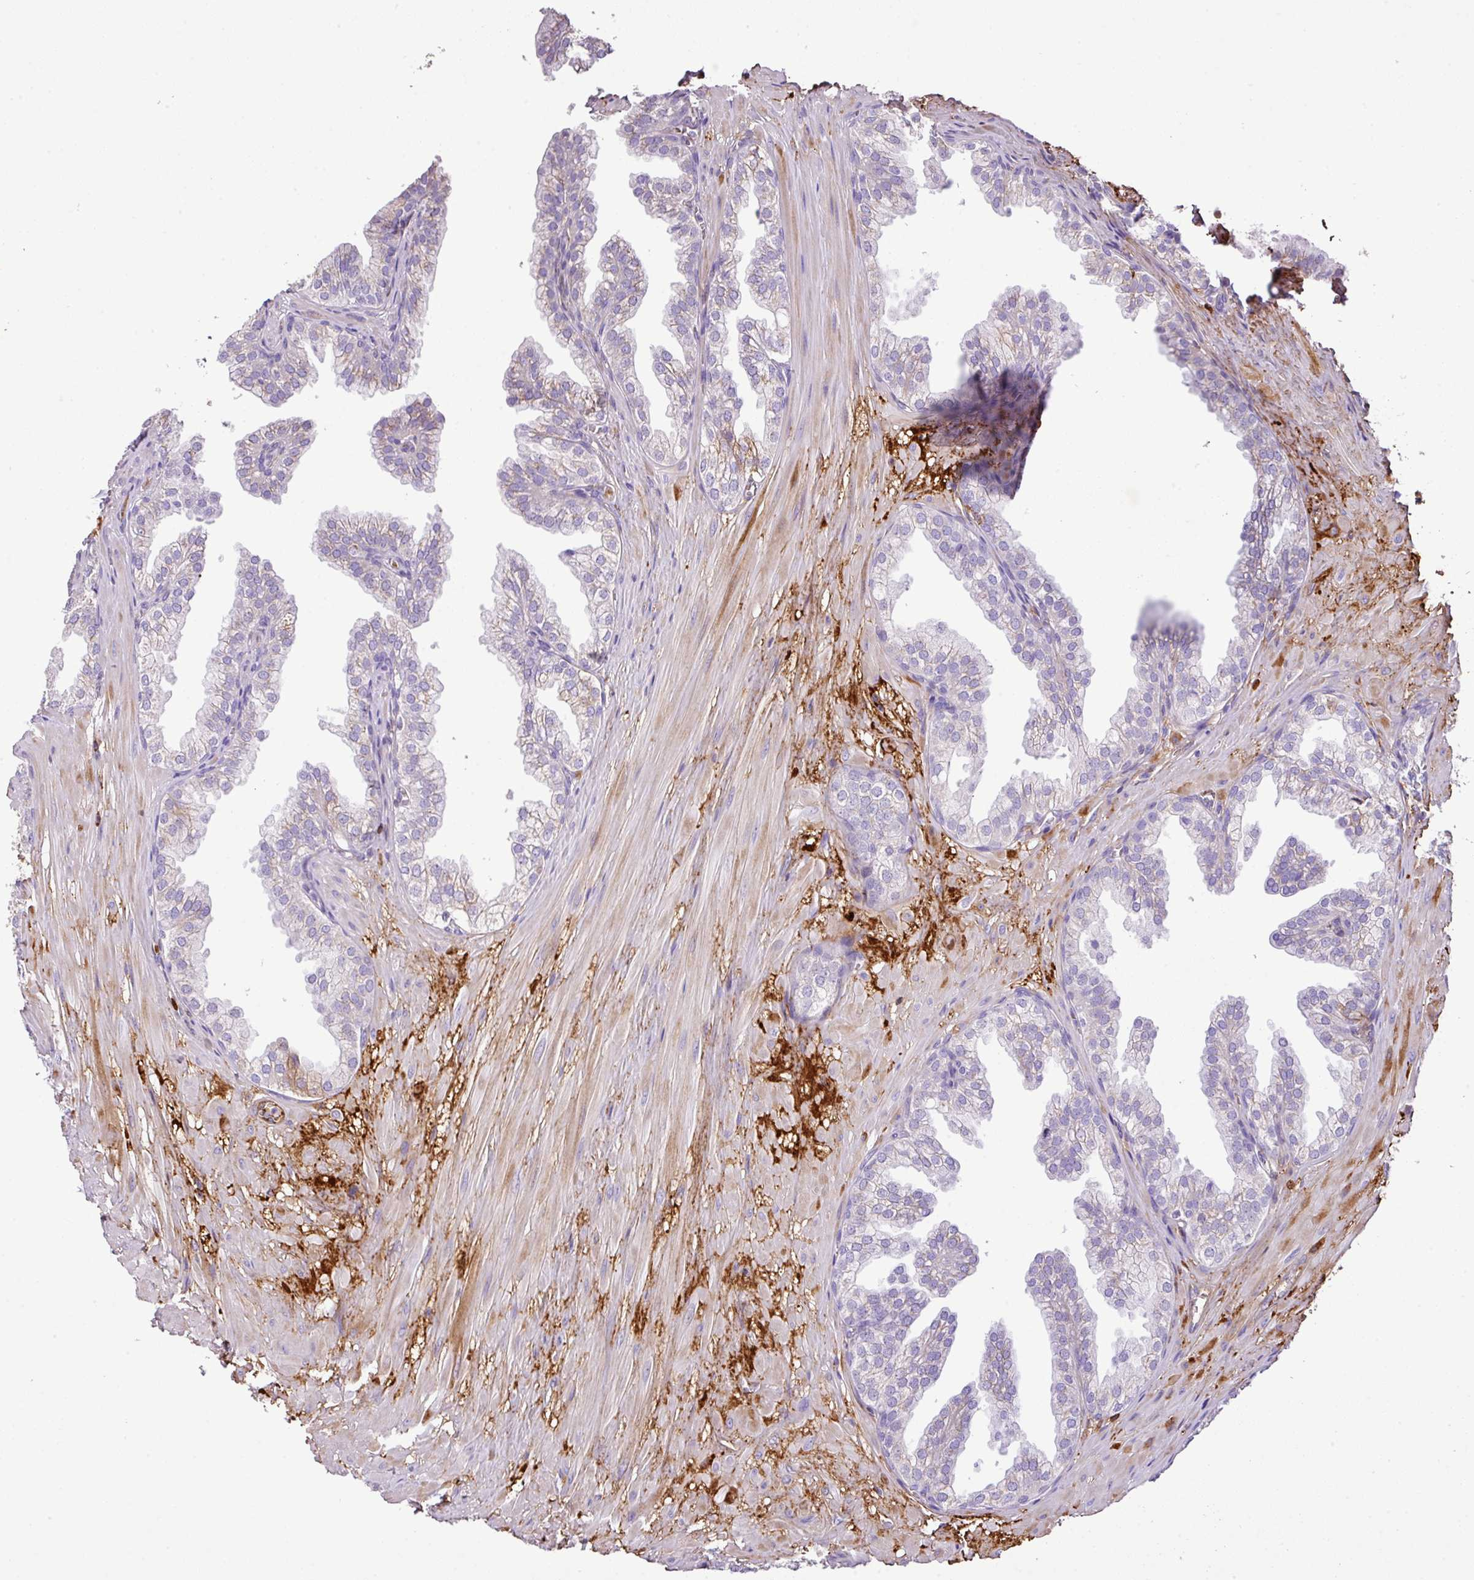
{"staining": {"intensity": "weak", "quantity": "<25%", "location": "cytoplasmic/membranous"}, "tissue": "prostate", "cell_type": "Glandular cells", "image_type": "normal", "snomed": [{"axis": "morphology", "description": "Normal tissue, NOS"}, {"axis": "topography", "description": "Prostate"}, {"axis": "topography", "description": "Peripheral nerve tissue"}], "caption": "Glandular cells show no significant expression in benign prostate. Brightfield microscopy of immunohistochemistry stained with DAB (brown) and hematoxylin (blue), captured at high magnification.", "gene": "CTXN2", "patient": {"sex": "male", "age": 55}}